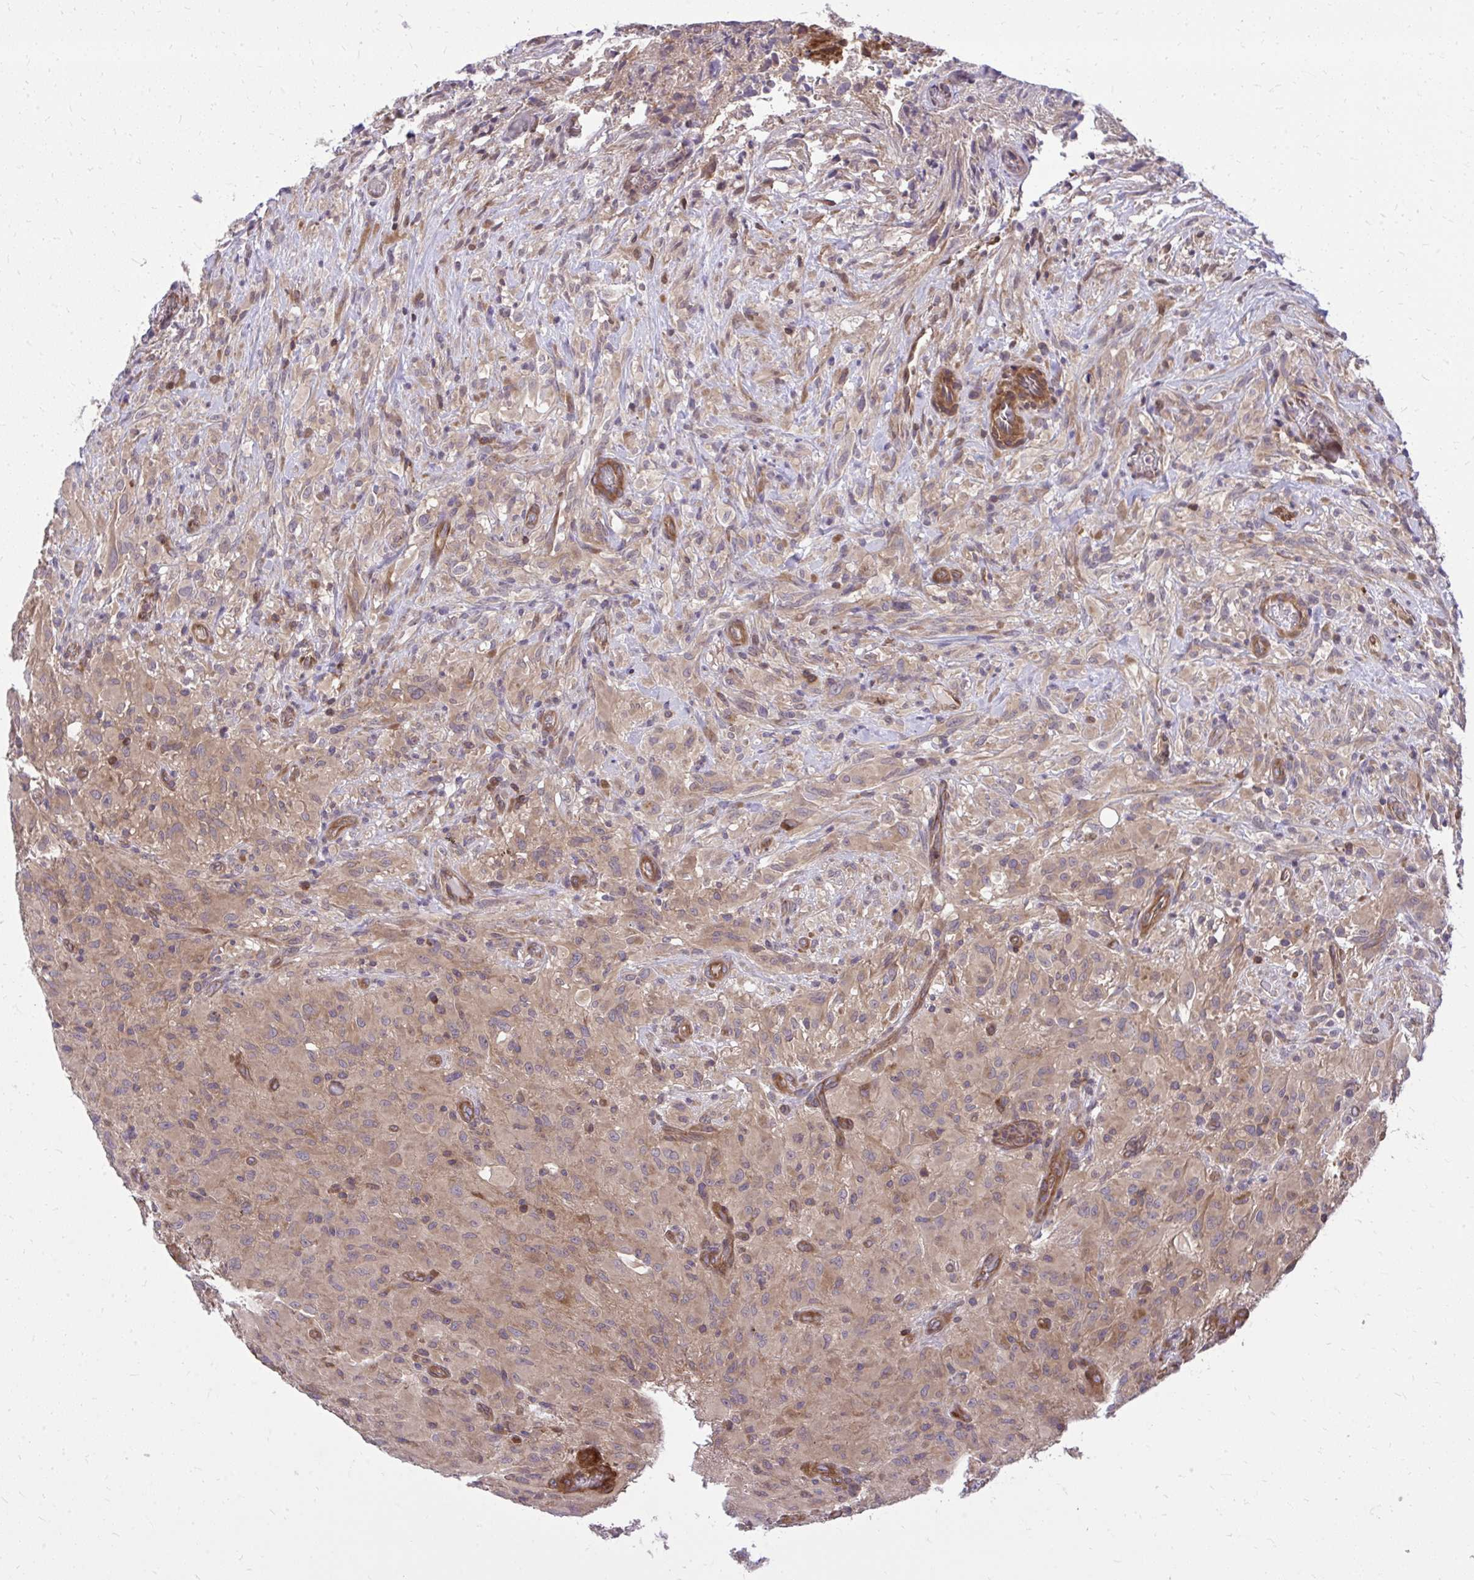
{"staining": {"intensity": "moderate", "quantity": ">75%", "location": "cytoplasmic/membranous"}, "tissue": "glioma", "cell_type": "Tumor cells", "image_type": "cancer", "snomed": [{"axis": "morphology", "description": "Glioma, malignant, High grade"}, {"axis": "topography", "description": "Brain"}], "caption": "About >75% of tumor cells in glioma show moderate cytoplasmic/membranous protein expression as visualized by brown immunohistochemical staining.", "gene": "PPP5C", "patient": {"sex": "male", "age": 71}}